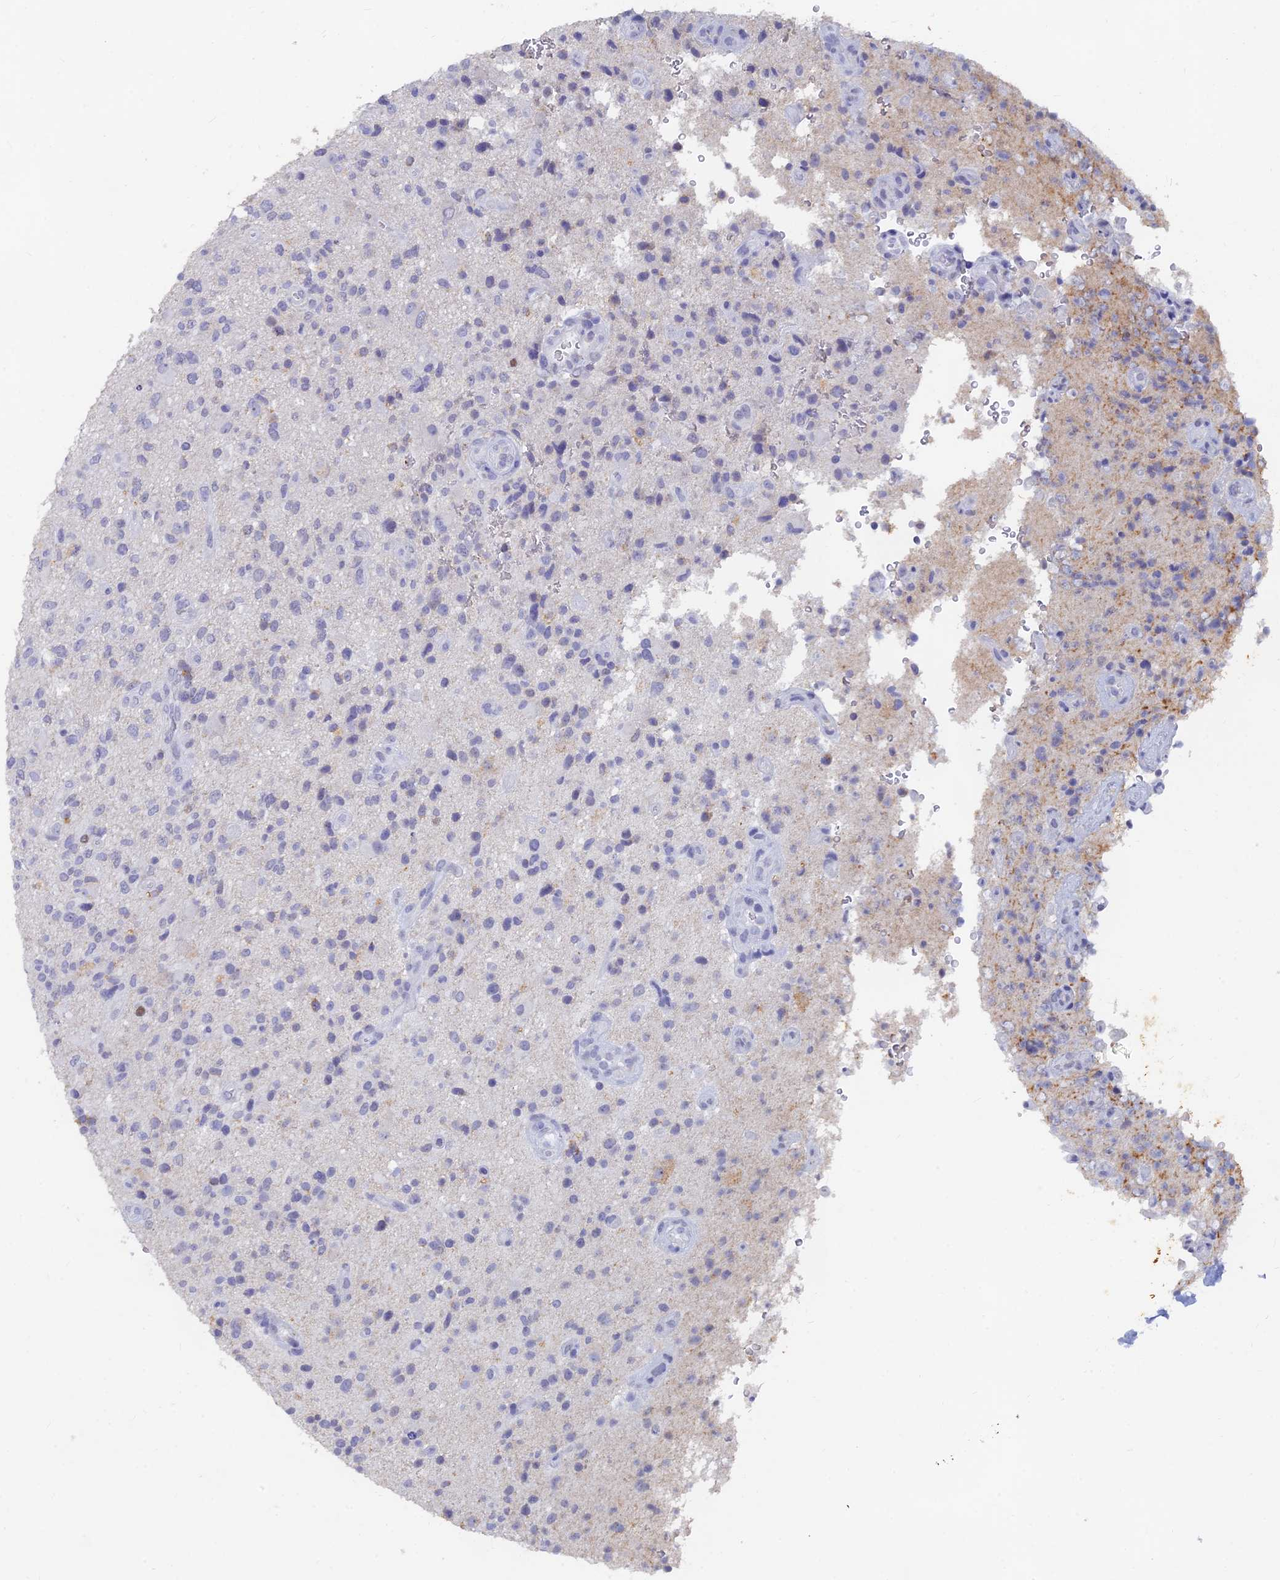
{"staining": {"intensity": "negative", "quantity": "none", "location": "none"}, "tissue": "glioma", "cell_type": "Tumor cells", "image_type": "cancer", "snomed": [{"axis": "morphology", "description": "Glioma, malignant, High grade"}, {"axis": "topography", "description": "Brain"}], "caption": "Tumor cells show no significant protein staining in high-grade glioma (malignant).", "gene": "LRIF1", "patient": {"sex": "male", "age": 47}}